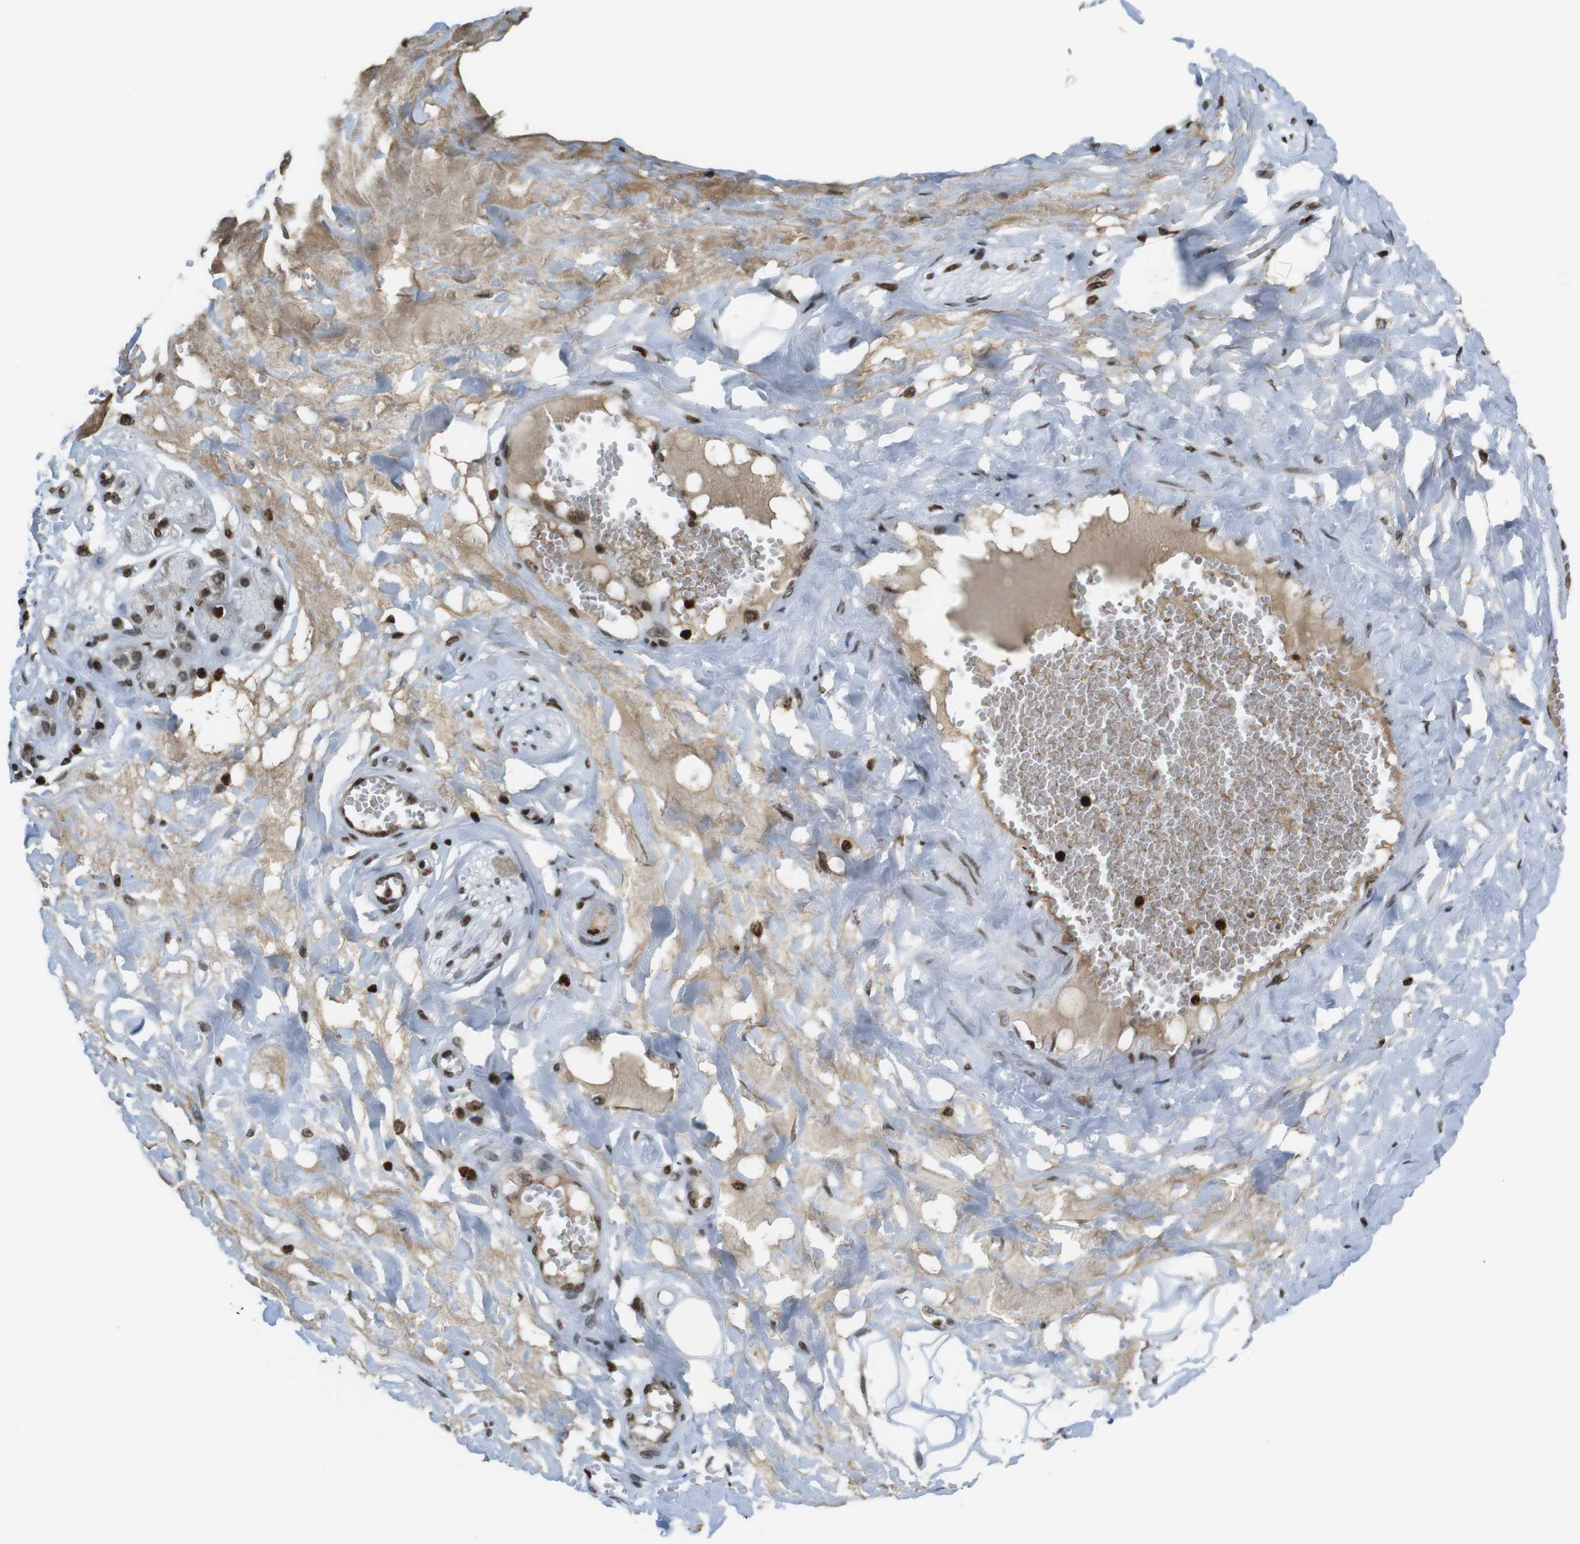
{"staining": {"intensity": "strong", "quantity": ">75%", "location": "nuclear"}, "tissue": "adipose tissue", "cell_type": "Adipocytes", "image_type": "normal", "snomed": [{"axis": "morphology", "description": "Normal tissue, NOS"}, {"axis": "morphology", "description": "Inflammation, NOS"}, {"axis": "topography", "description": "Salivary gland"}, {"axis": "topography", "description": "Peripheral nerve tissue"}], "caption": "High-magnification brightfield microscopy of normal adipose tissue stained with DAB (brown) and counterstained with hematoxylin (blue). adipocytes exhibit strong nuclear expression is present in about>75% of cells.", "gene": "H2AC8", "patient": {"sex": "female", "age": 75}}